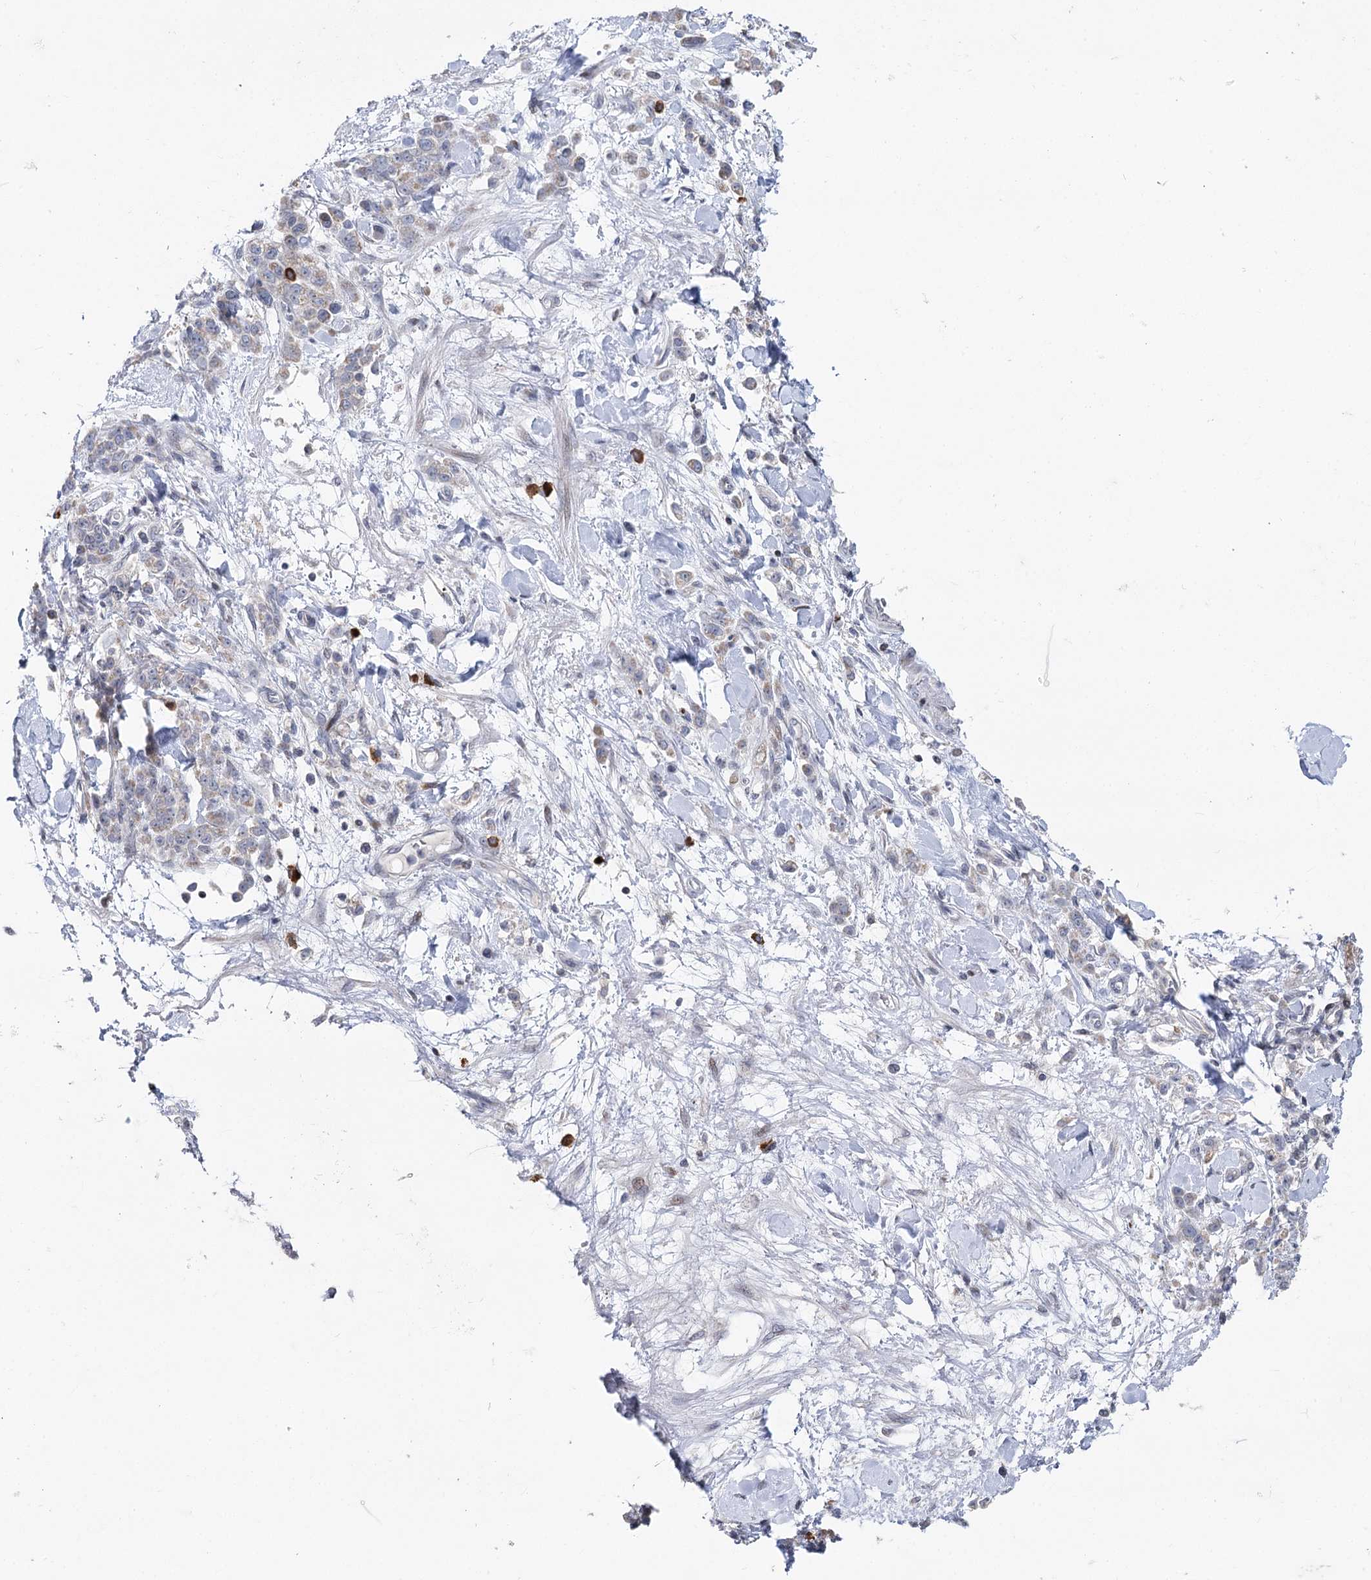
{"staining": {"intensity": "negative", "quantity": "none", "location": "none"}, "tissue": "stomach cancer", "cell_type": "Tumor cells", "image_type": "cancer", "snomed": [{"axis": "morphology", "description": "Normal tissue, NOS"}, {"axis": "morphology", "description": "Adenocarcinoma, NOS"}, {"axis": "topography", "description": "Stomach"}], "caption": "The photomicrograph shows no significant positivity in tumor cells of stomach cancer. Brightfield microscopy of immunohistochemistry stained with DAB (brown) and hematoxylin (blue), captured at high magnification.", "gene": "PTGR1", "patient": {"sex": "male", "age": 82}}